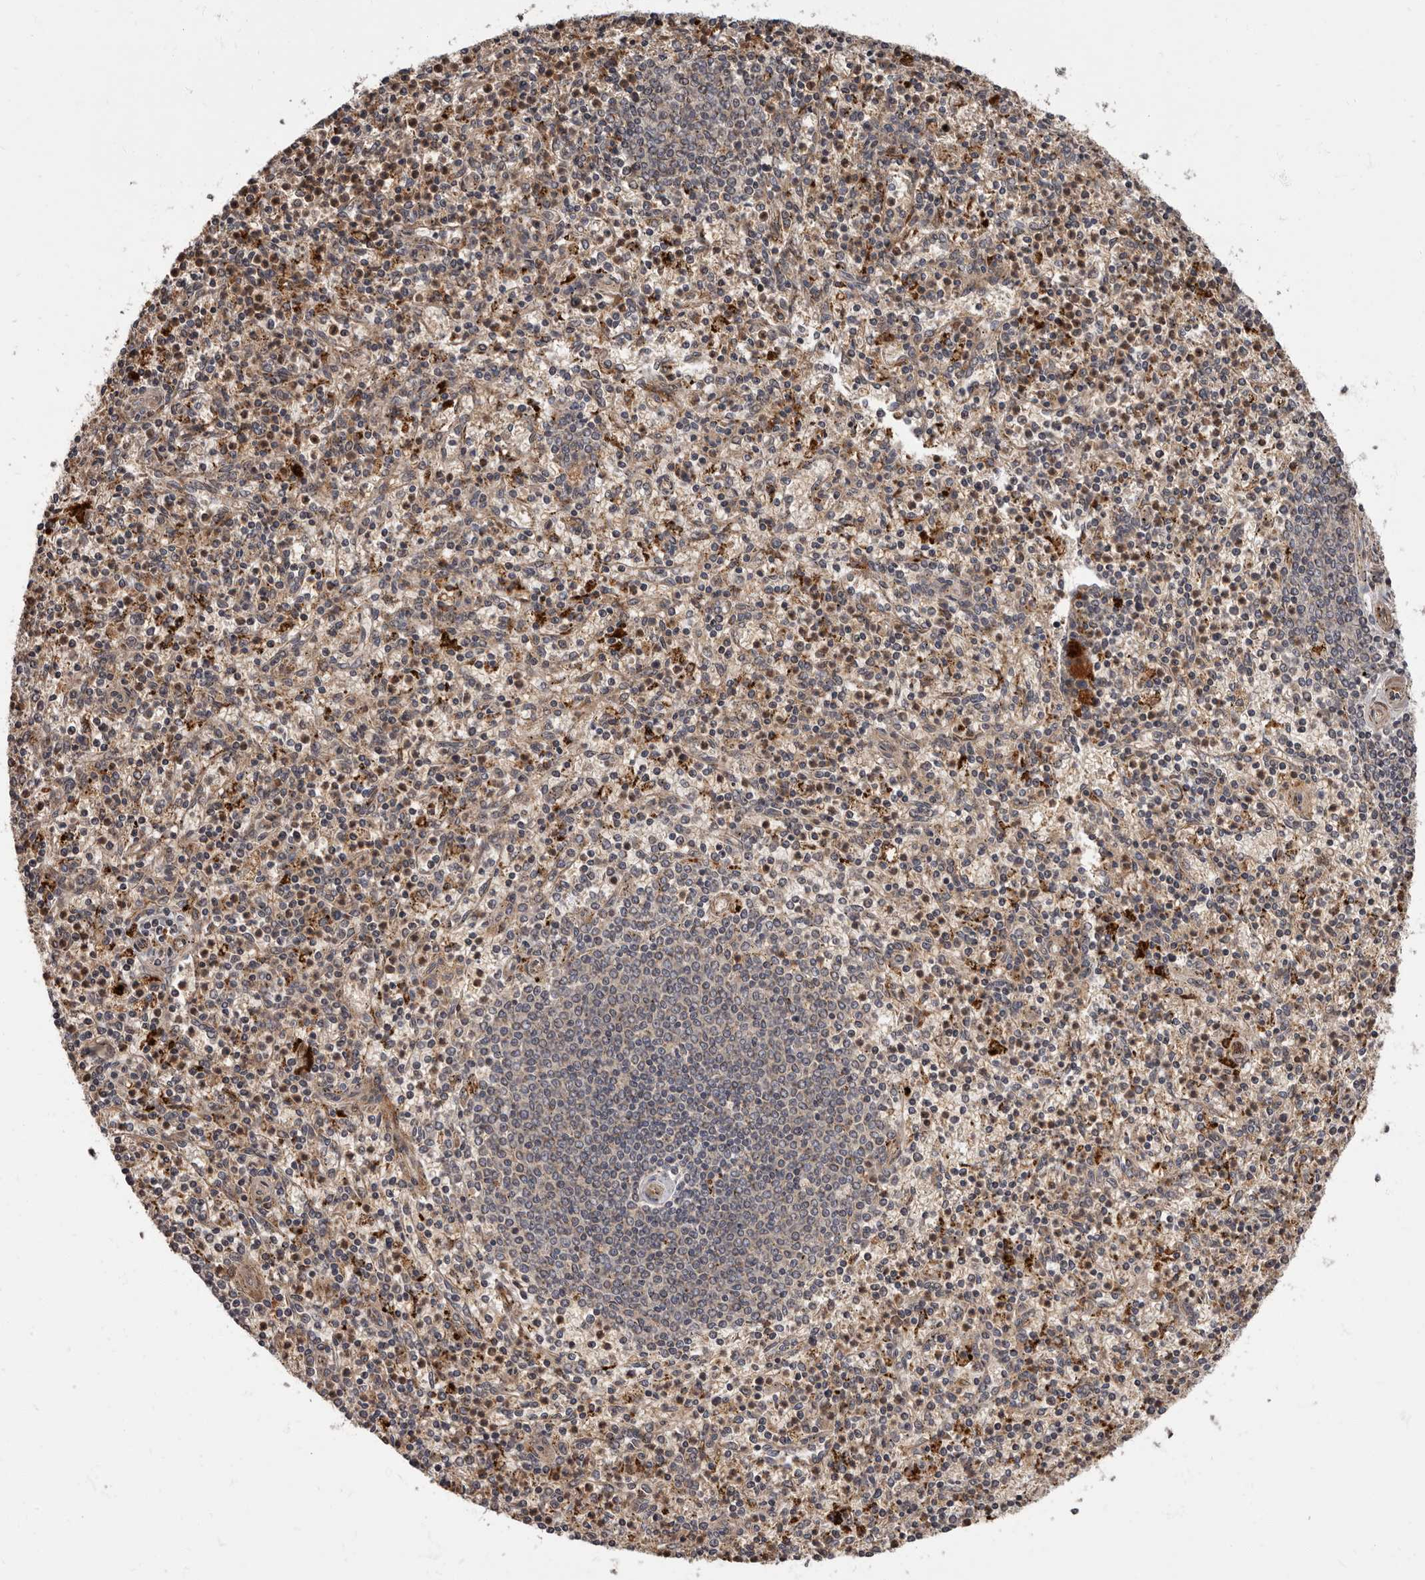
{"staining": {"intensity": "moderate", "quantity": "25%-75%", "location": "cytoplasmic/membranous"}, "tissue": "spleen", "cell_type": "Cells in red pulp", "image_type": "normal", "snomed": [{"axis": "morphology", "description": "Normal tissue, NOS"}, {"axis": "topography", "description": "Spleen"}], "caption": "Normal spleen displays moderate cytoplasmic/membranous expression in approximately 25%-75% of cells in red pulp.", "gene": "ADCY2", "patient": {"sex": "male", "age": 72}}